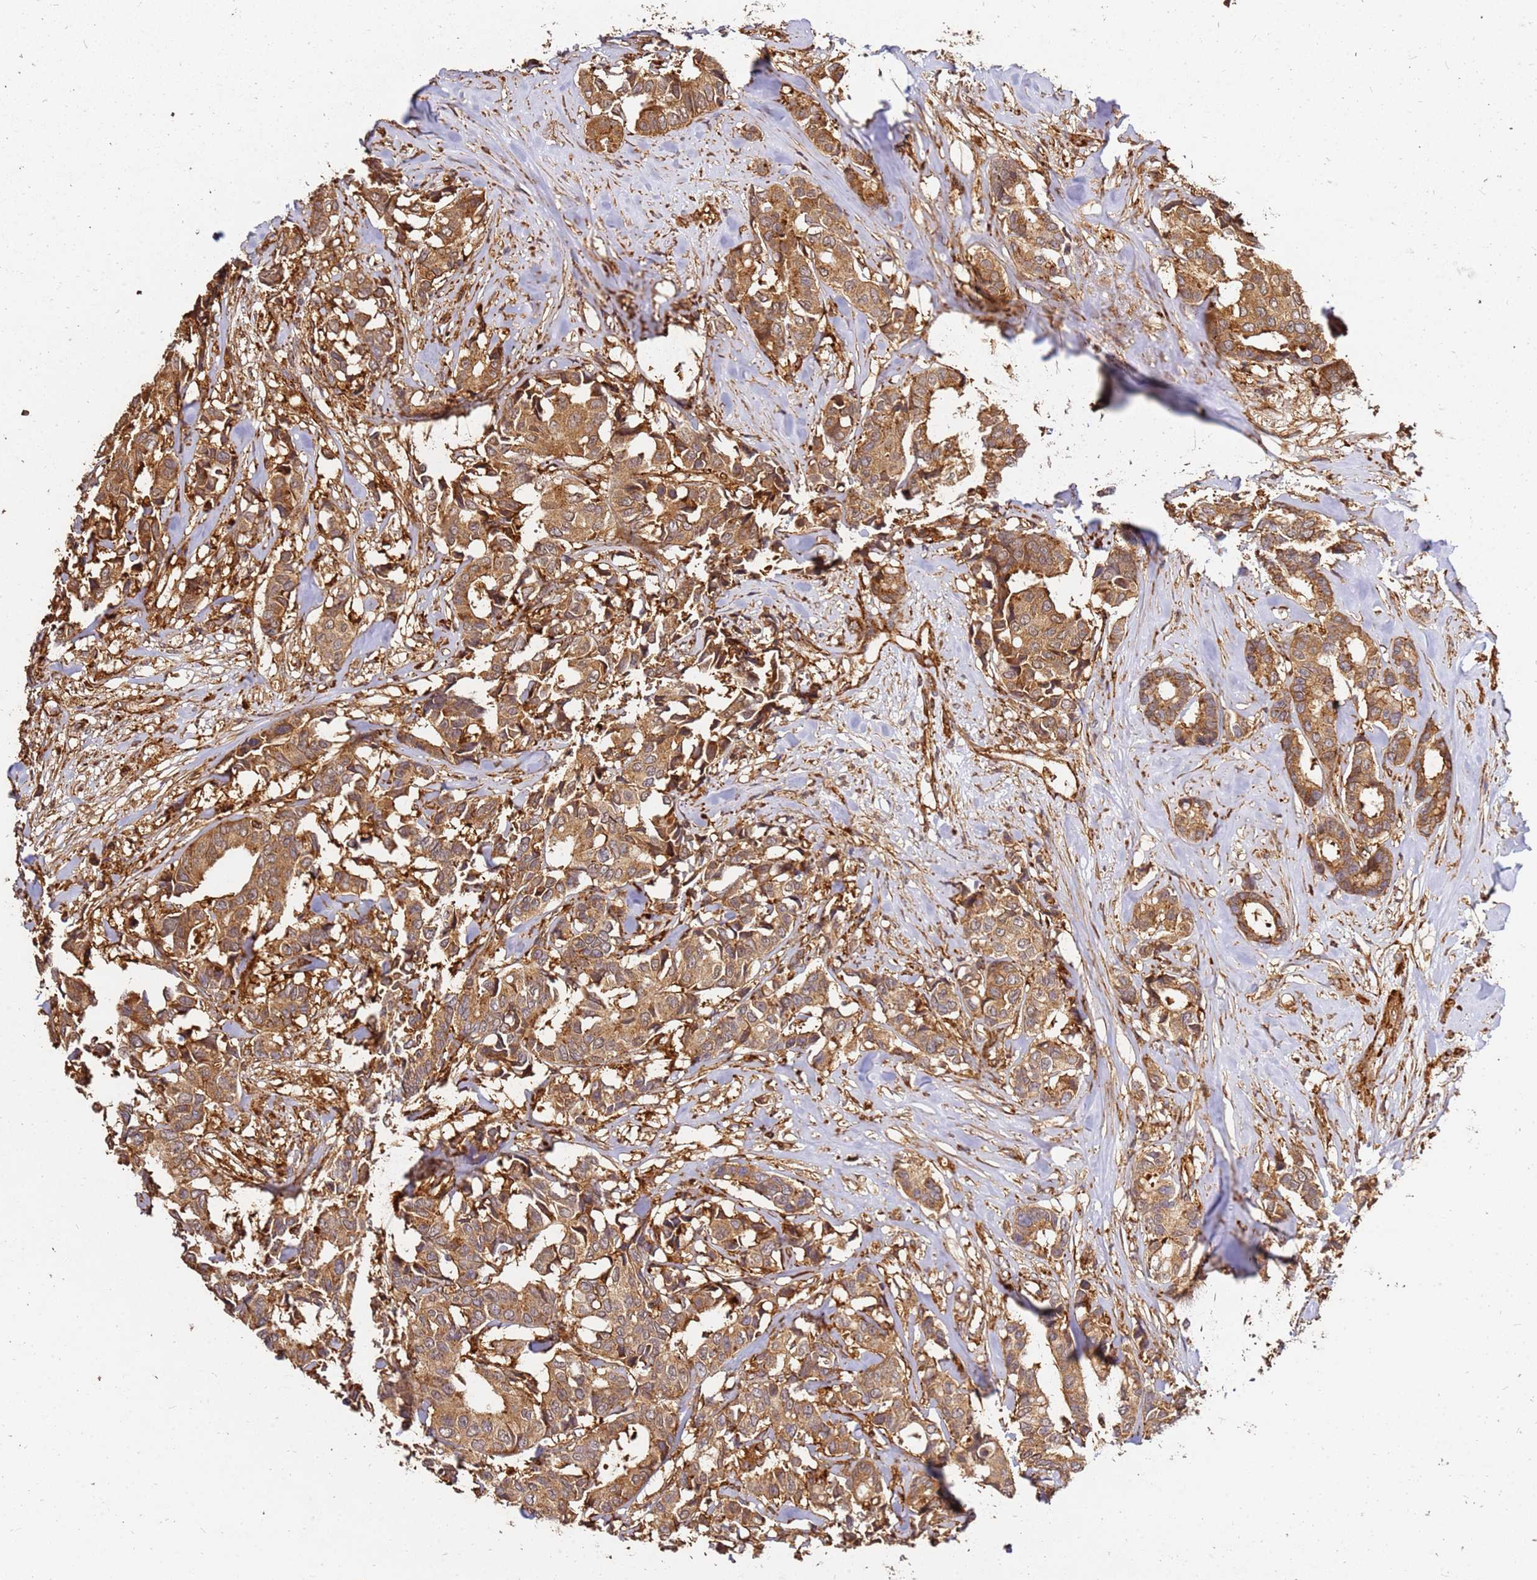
{"staining": {"intensity": "moderate", "quantity": ">75%", "location": "cytoplasmic/membranous"}, "tissue": "breast cancer", "cell_type": "Tumor cells", "image_type": "cancer", "snomed": [{"axis": "morphology", "description": "Duct carcinoma"}, {"axis": "topography", "description": "Breast"}], "caption": "Moderate cytoplasmic/membranous positivity is identified in approximately >75% of tumor cells in infiltrating ductal carcinoma (breast). Nuclei are stained in blue.", "gene": "DVL3", "patient": {"sex": "female", "age": 87}}